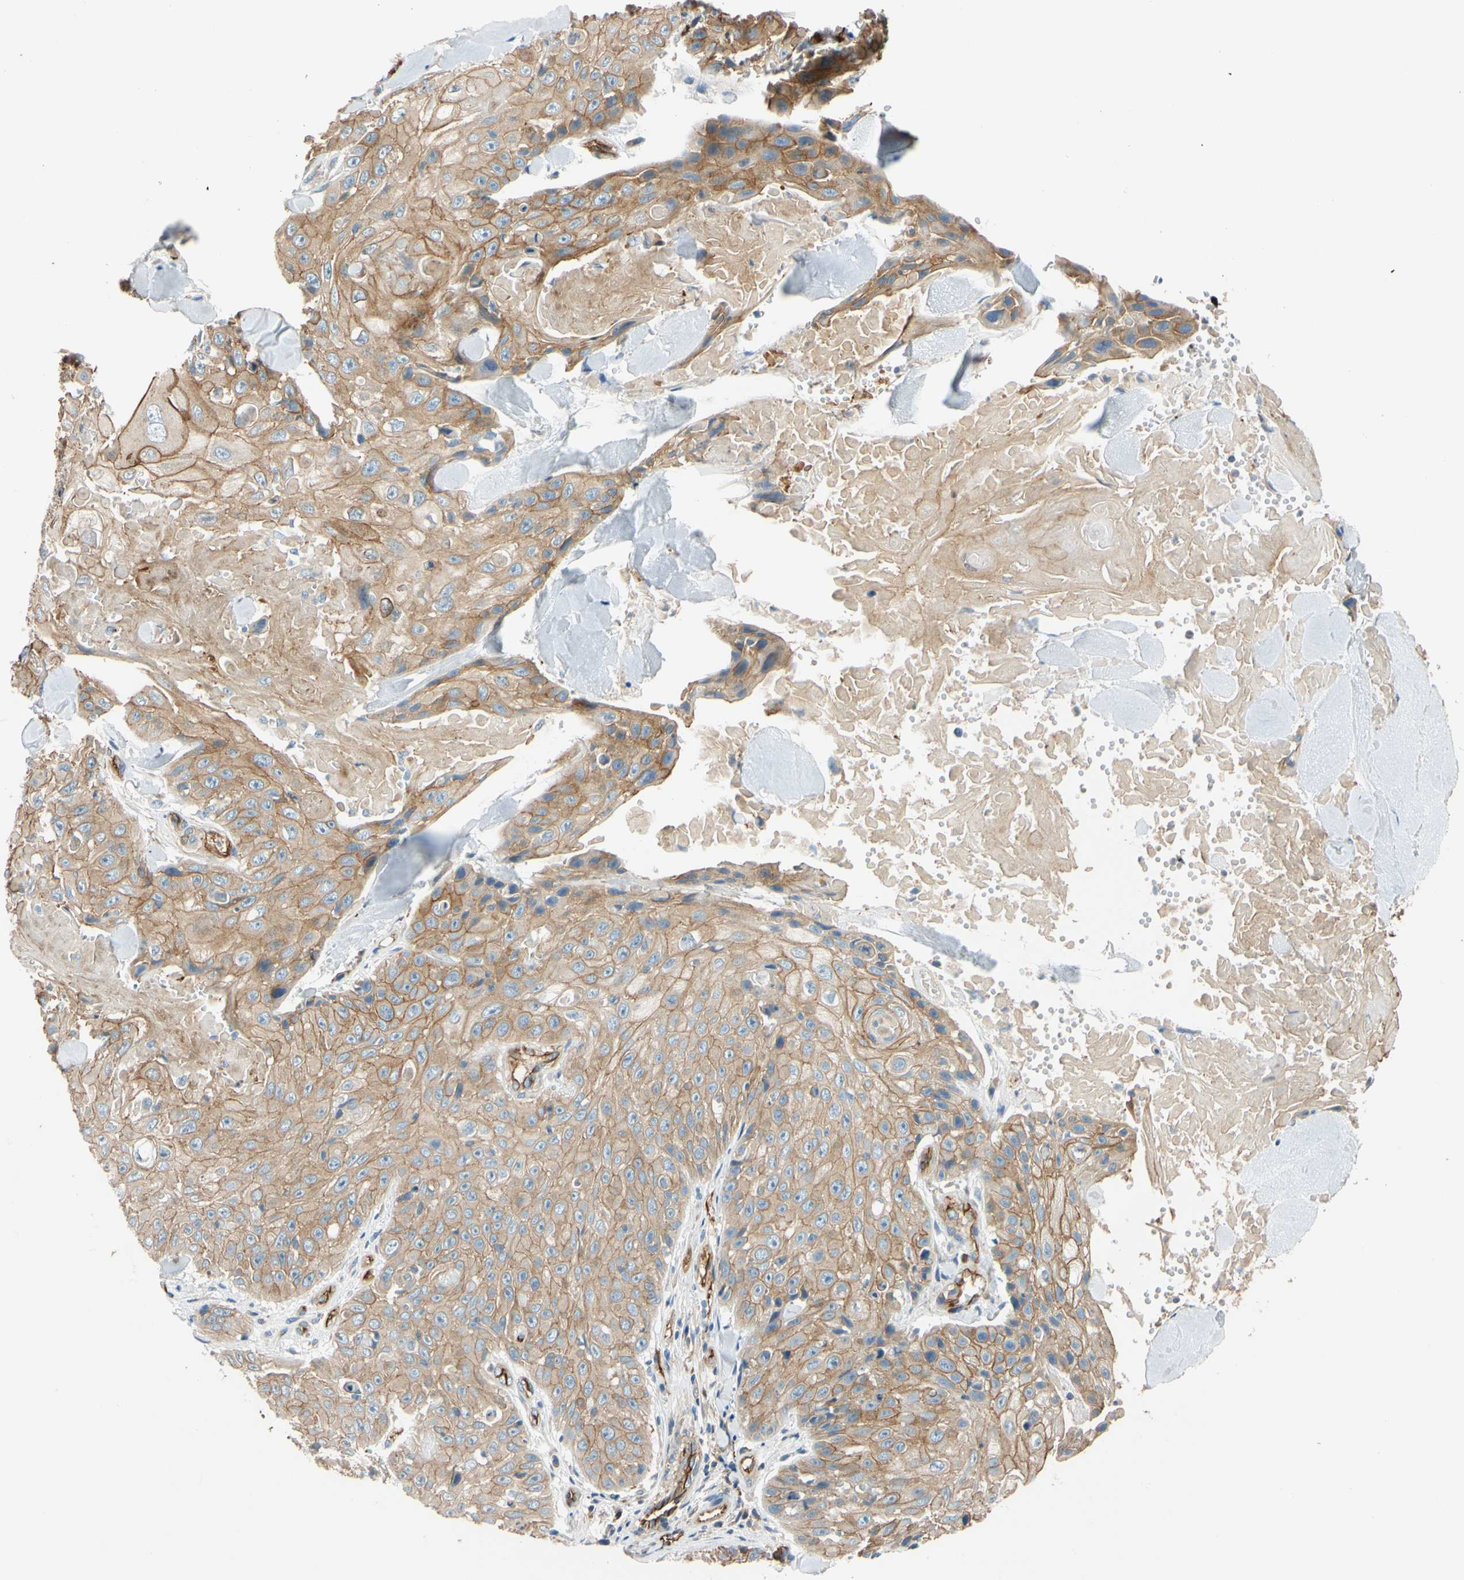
{"staining": {"intensity": "weak", "quantity": ">75%", "location": "cytoplasmic/membranous"}, "tissue": "skin cancer", "cell_type": "Tumor cells", "image_type": "cancer", "snomed": [{"axis": "morphology", "description": "Squamous cell carcinoma, NOS"}, {"axis": "topography", "description": "Skin"}], "caption": "Immunohistochemical staining of human squamous cell carcinoma (skin) demonstrates low levels of weak cytoplasmic/membranous positivity in about >75% of tumor cells.", "gene": "SPTAN1", "patient": {"sex": "male", "age": 86}}